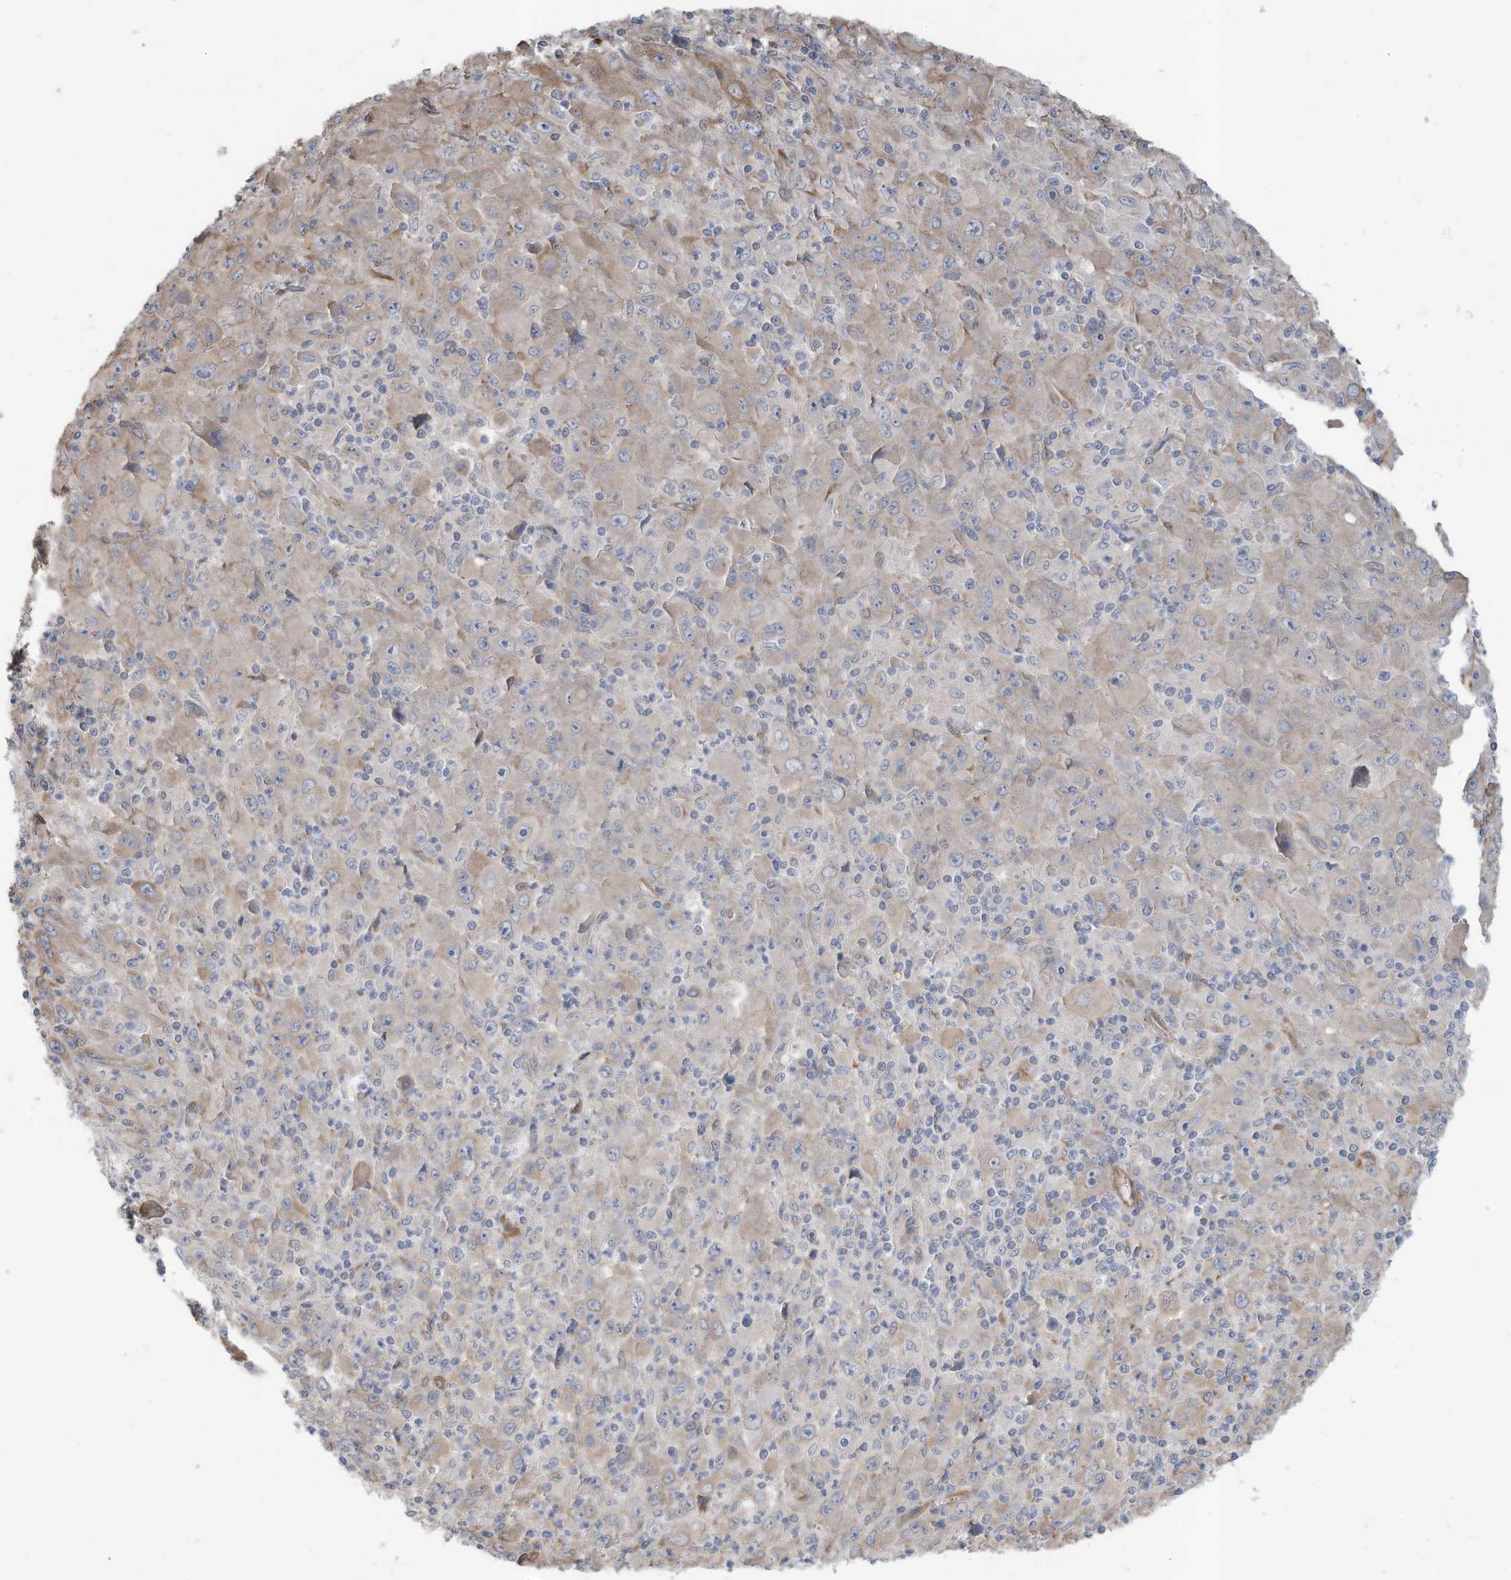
{"staining": {"intensity": "weak", "quantity": "<25%", "location": "cytoplasmic/membranous"}, "tissue": "melanoma", "cell_type": "Tumor cells", "image_type": "cancer", "snomed": [{"axis": "morphology", "description": "Malignant melanoma, Metastatic site"}, {"axis": "topography", "description": "Skin"}], "caption": "Immunohistochemical staining of human melanoma exhibits no significant positivity in tumor cells.", "gene": "SLC17A7", "patient": {"sex": "female", "age": 56}}